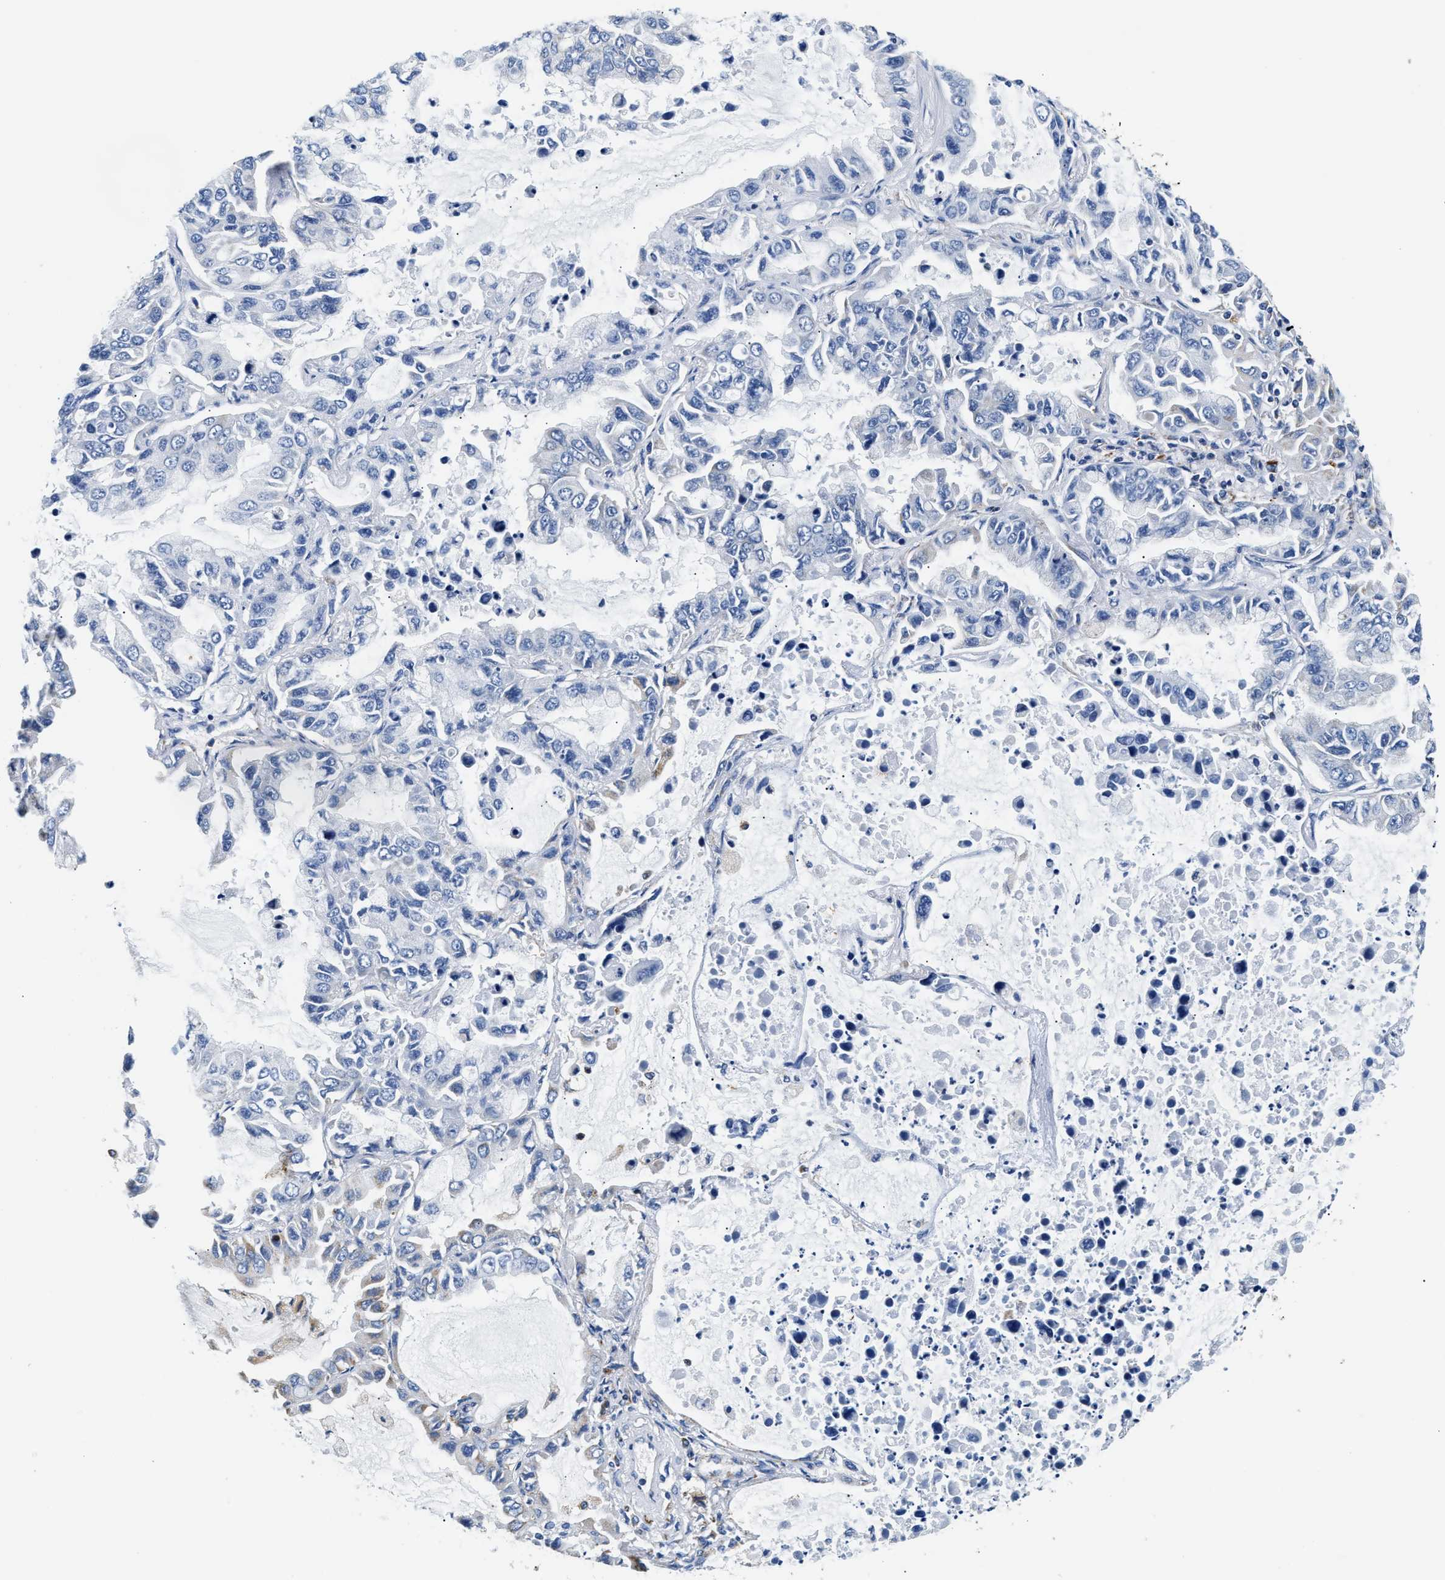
{"staining": {"intensity": "negative", "quantity": "none", "location": "none"}, "tissue": "lung cancer", "cell_type": "Tumor cells", "image_type": "cancer", "snomed": [{"axis": "morphology", "description": "Adenocarcinoma, NOS"}, {"axis": "topography", "description": "Lung"}], "caption": "The photomicrograph shows no staining of tumor cells in lung adenocarcinoma.", "gene": "ACADVL", "patient": {"sex": "male", "age": 64}}